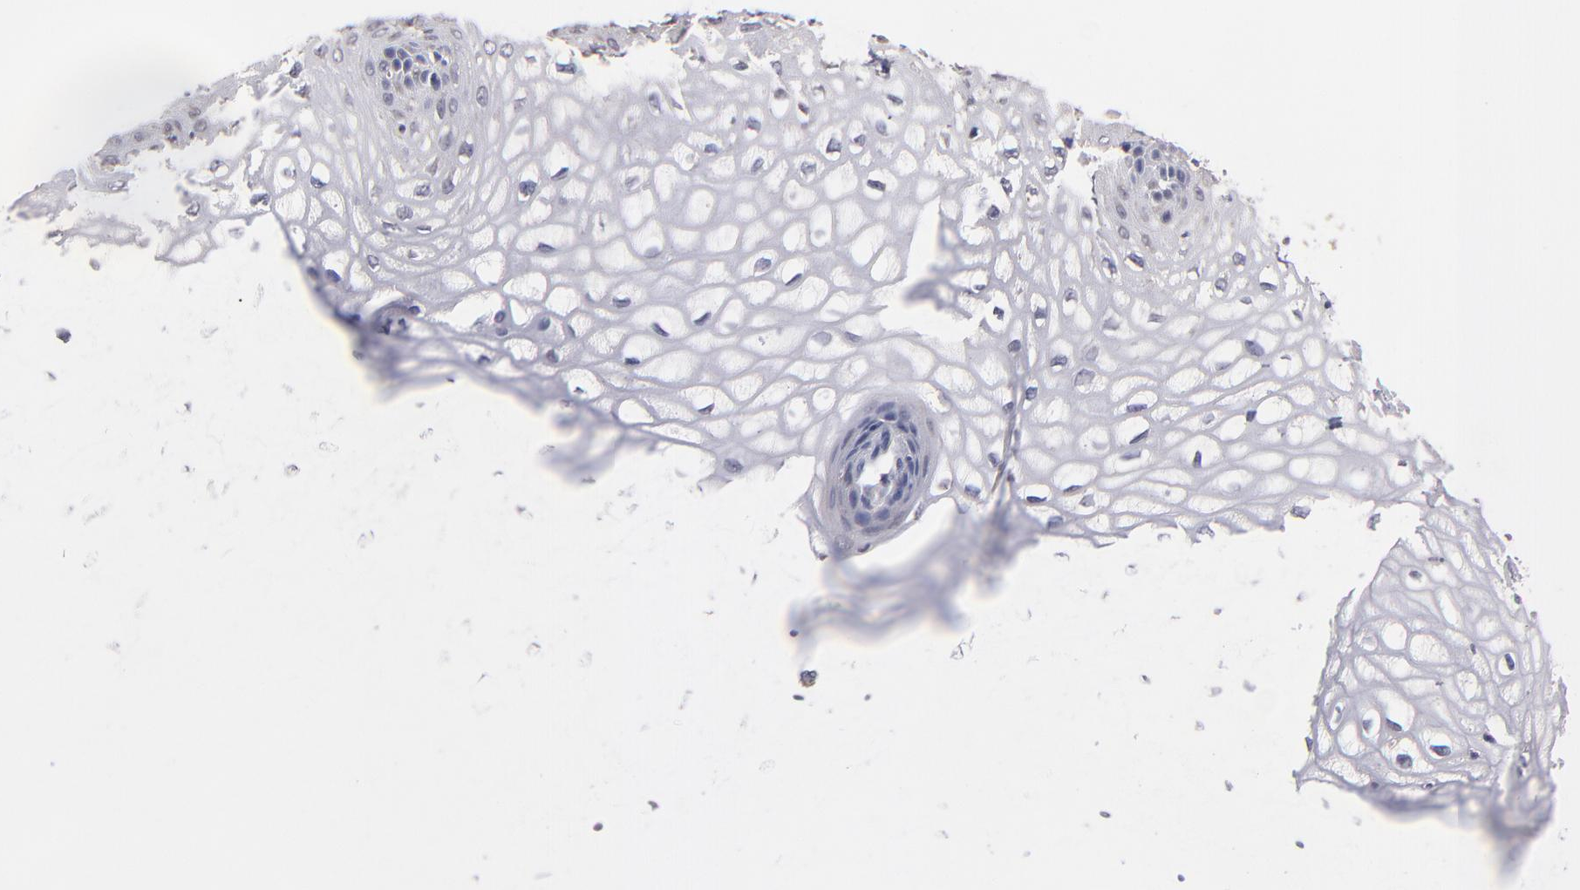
{"staining": {"intensity": "negative", "quantity": "none", "location": "none"}, "tissue": "vagina", "cell_type": "Squamous epithelial cells", "image_type": "normal", "snomed": [{"axis": "morphology", "description": "Normal tissue, NOS"}, {"axis": "topography", "description": "Vagina"}], "caption": "A micrograph of vagina stained for a protein displays no brown staining in squamous epithelial cells.", "gene": "PSMD10", "patient": {"sex": "female", "age": 34}}